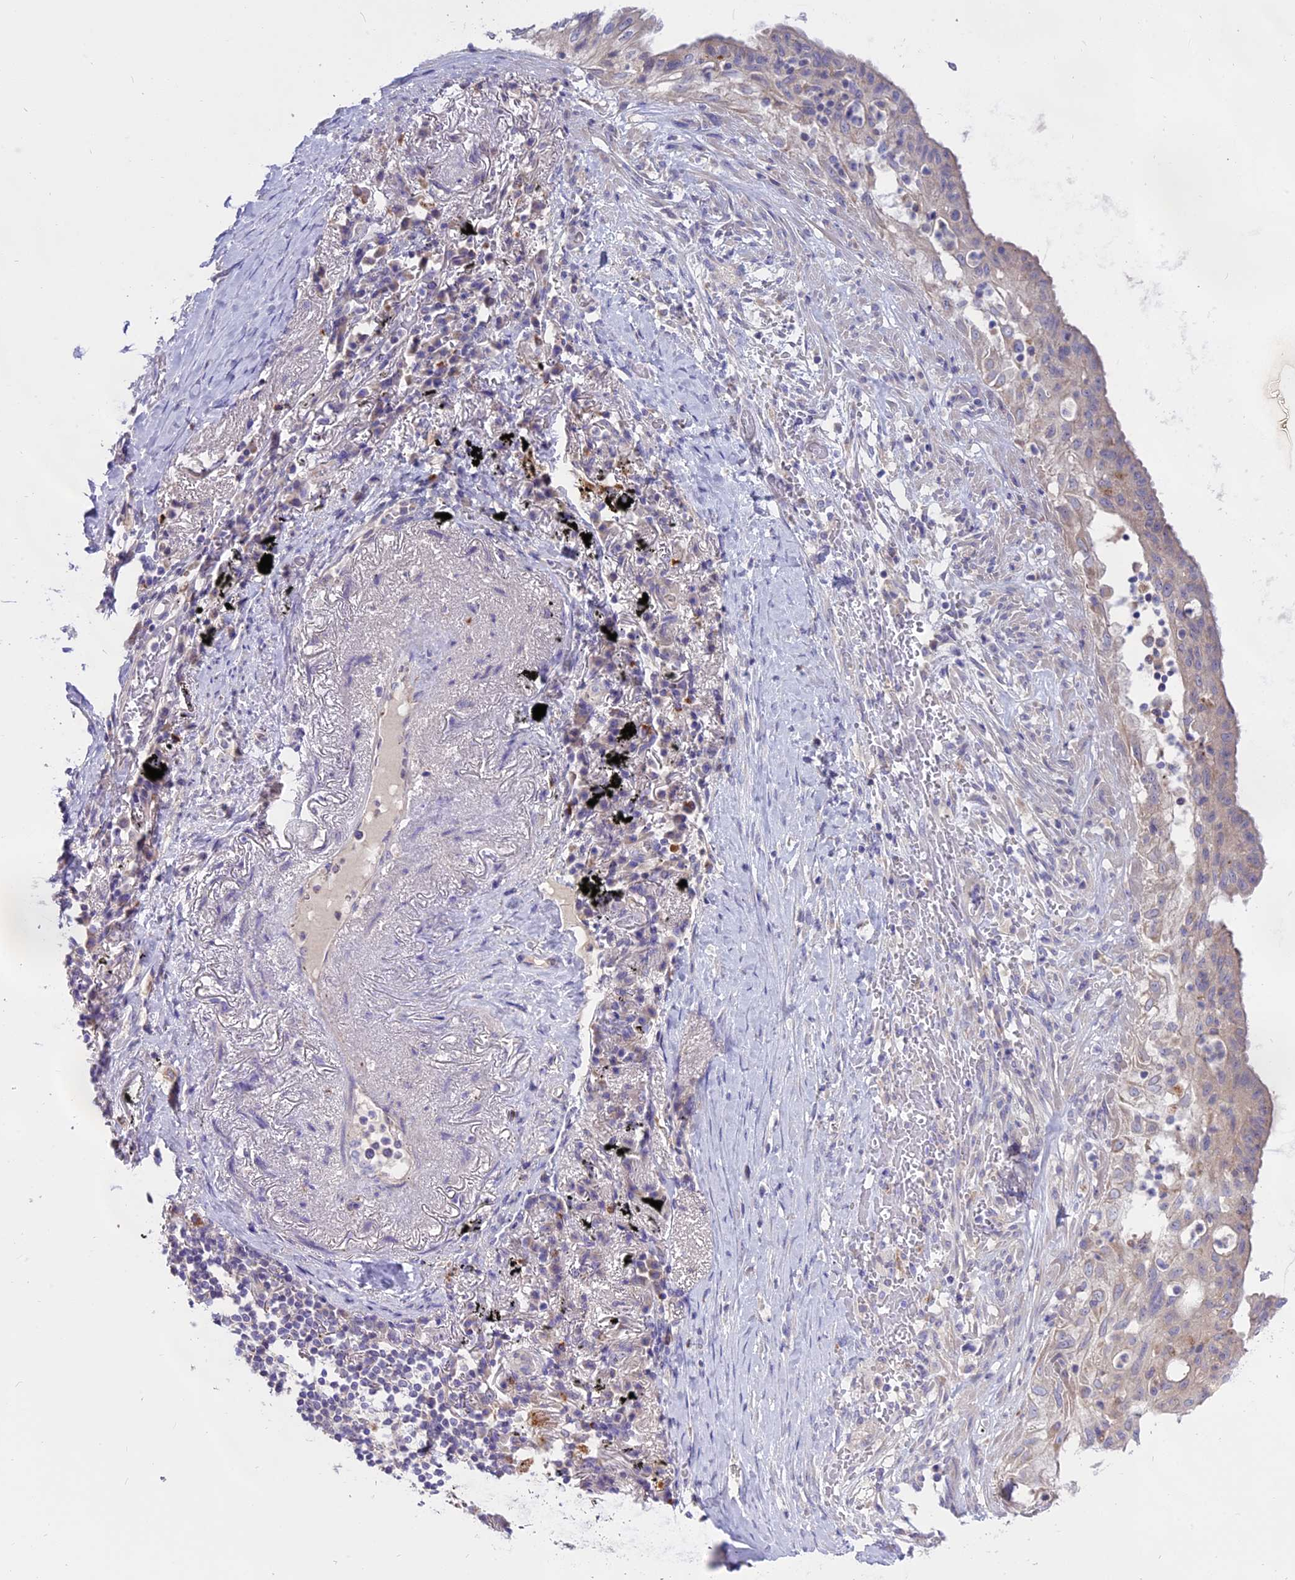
{"staining": {"intensity": "negative", "quantity": "none", "location": "none"}, "tissue": "lung cancer", "cell_type": "Tumor cells", "image_type": "cancer", "snomed": [{"axis": "morphology", "description": "Adenocarcinoma, NOS"}, {"axis": "topography", "description": "Lung"}], "caption": "A high-resolution histopathology image shows IHC staining of adenocarcinoma (lung), which exhibits no significant staining in tumor cells. (DAB immunohistochemistry (IHC) visualized using brightfield microscopy, high magnification).", "gene": "LYPD6", "patient": {"sex": "female", "age": 70}}